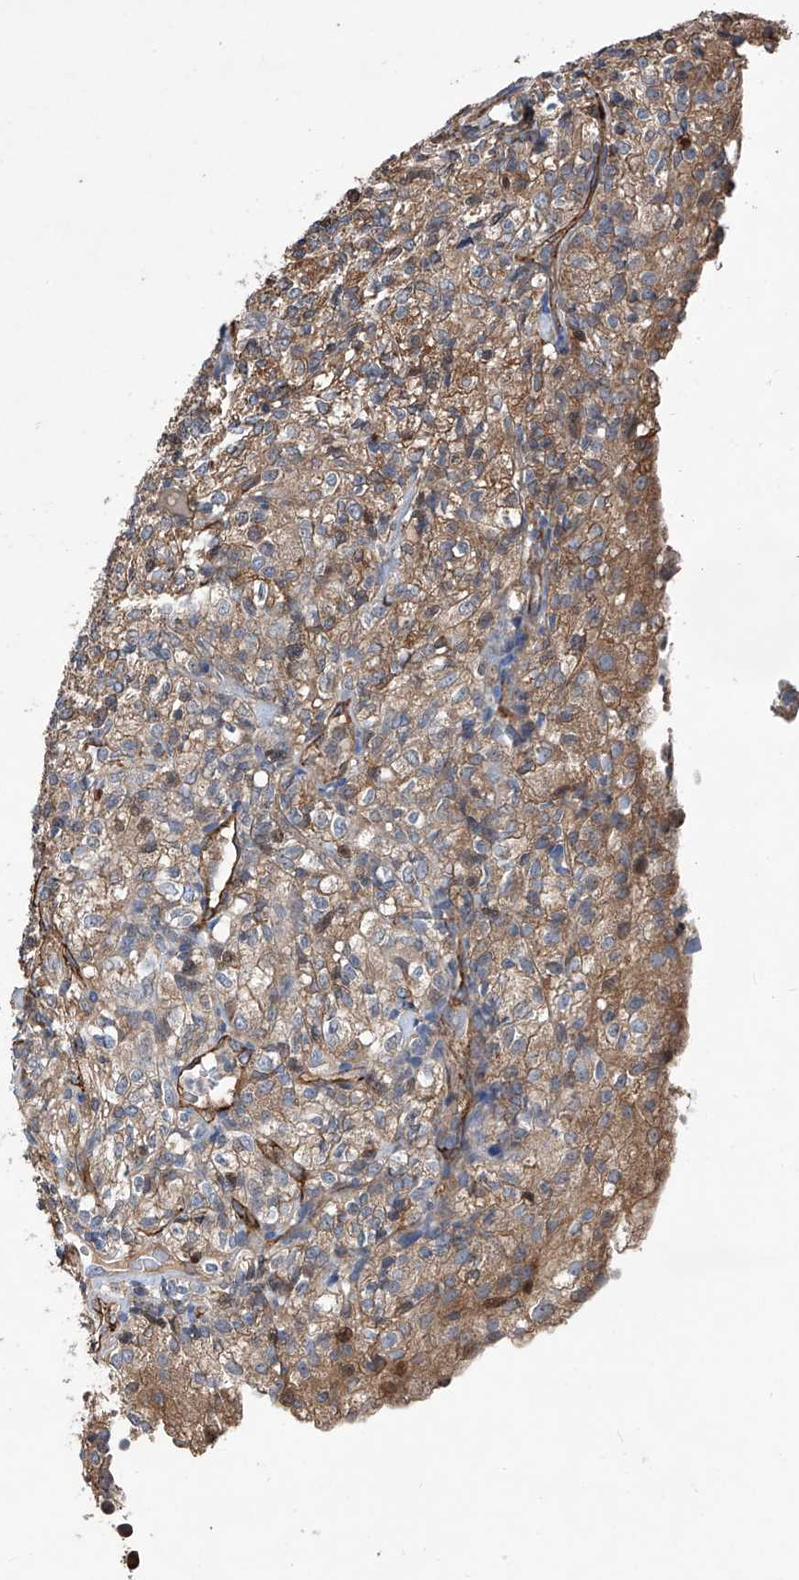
{"staining": {"intensity": "weak", "quantity": ">75%", "location": "cytoplasmic/membranous"}, "tissue": "renal cancer", "cell_type": "Tumor cells", "image_type": "cancer", "snomed": [{"axis": "morphology", "description": "Adenocarcinoma, NOS"}, {"axis": "topography", "description": "Kidney"}], "caption": "Immunohistochemistry image of renal cancer (adenocarcinoma) stained for a protein (brown), which displays low levels of weak cytoplasmic/membranous staining in approximately >75% of tumor cells.", "gene": "INPP5B", "patient": {"sex": "male", "age": 77}}